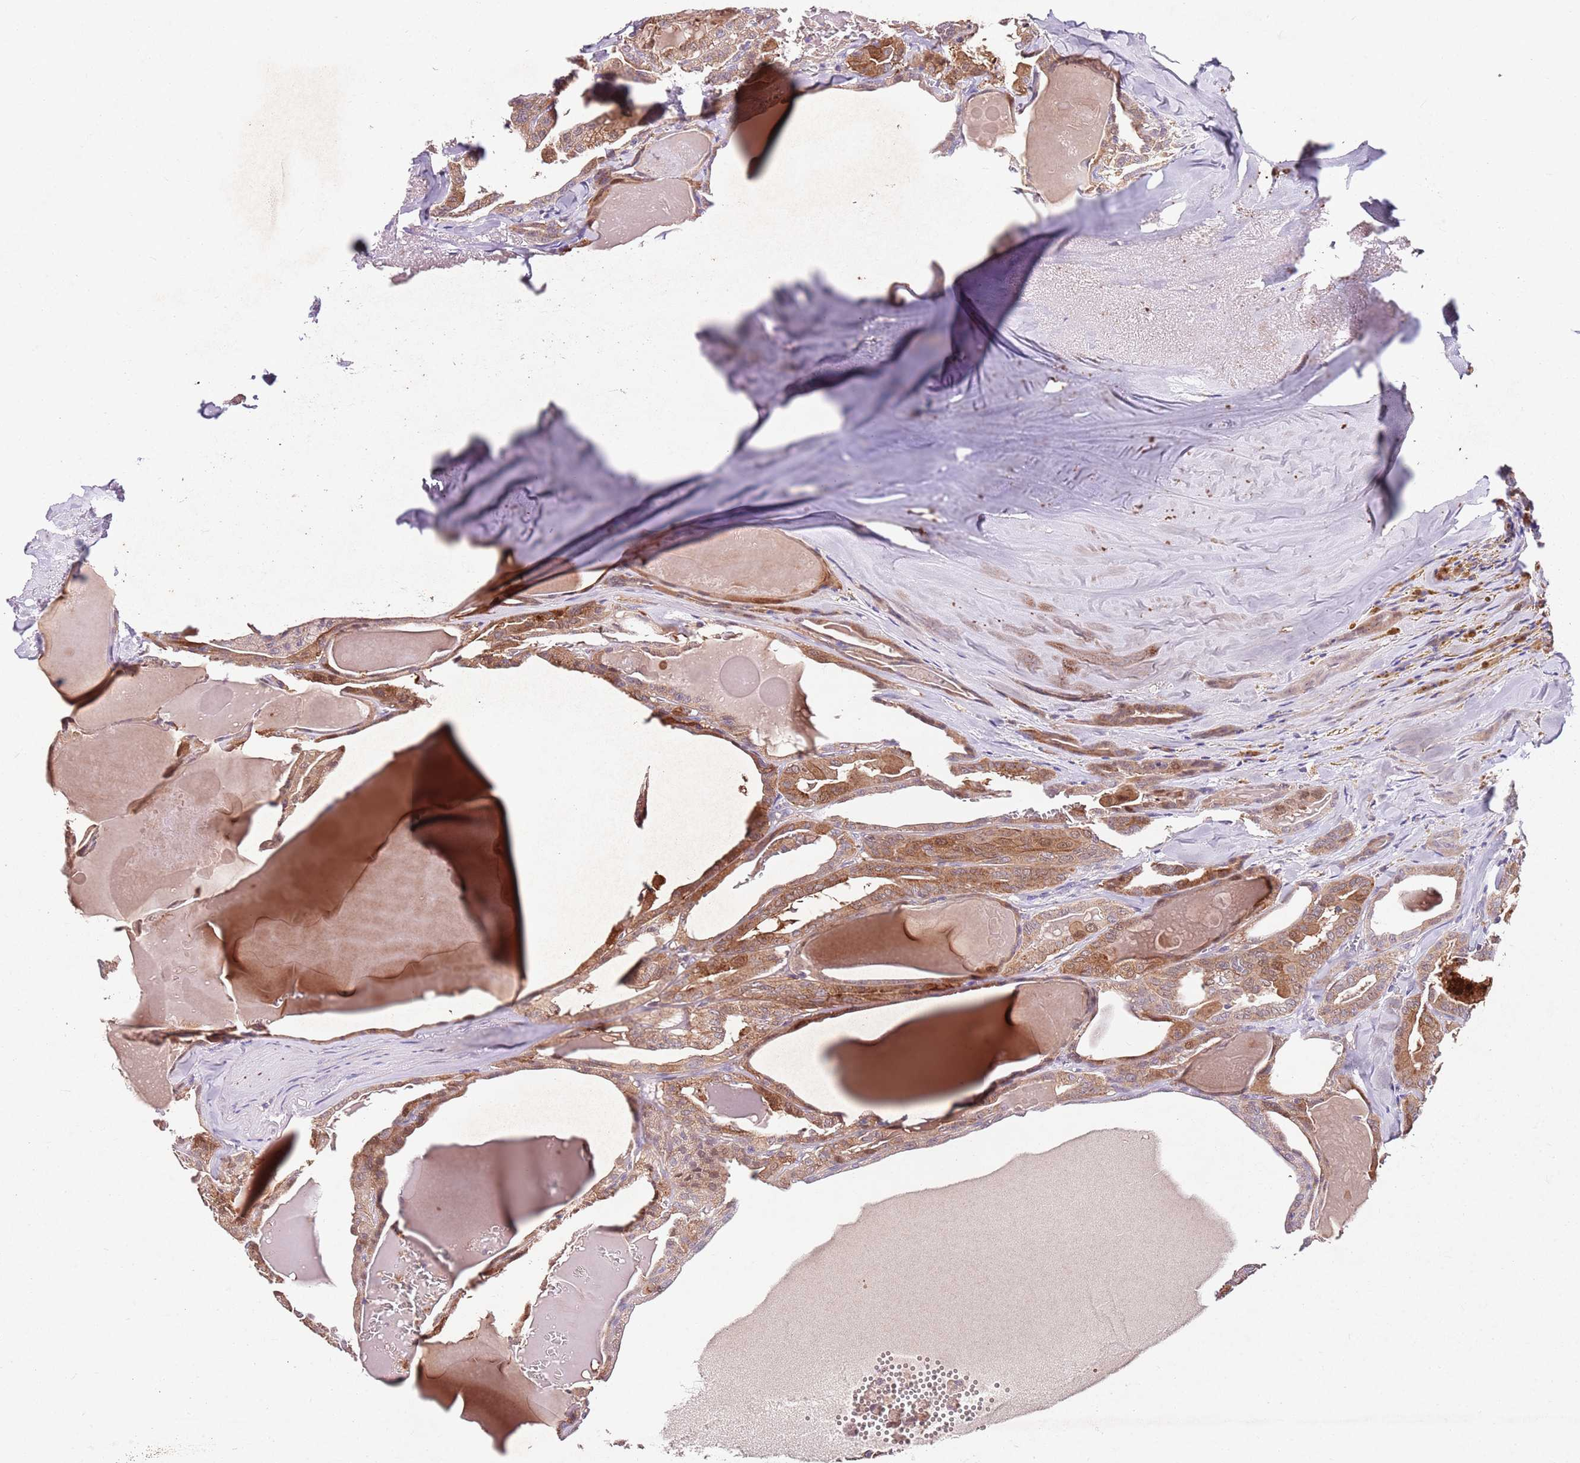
{"staining": {"intensity": "moderate", "quantity": ">75%", "location": "cytoplasmic/membranous,nuclear"}, "tissue": "thyroid cancer", "cell_type": "Tumor cells", "image_type": "cancer", "snomed": [{"axis": "morphology", "description": "Papillary adenocarcinoma, NOS"}, {"axis": "topography", "description": "Thyroid gland"}], "caption": "The immunohistochemical stain shows moderate cytoplasmic/membranous and nuclear staining in tumor cells of thyroid cancer (papillary adenocarcinoma) tissue.", "gene": "NRDE2", "patient": {"sex": "male", "age": 52}}